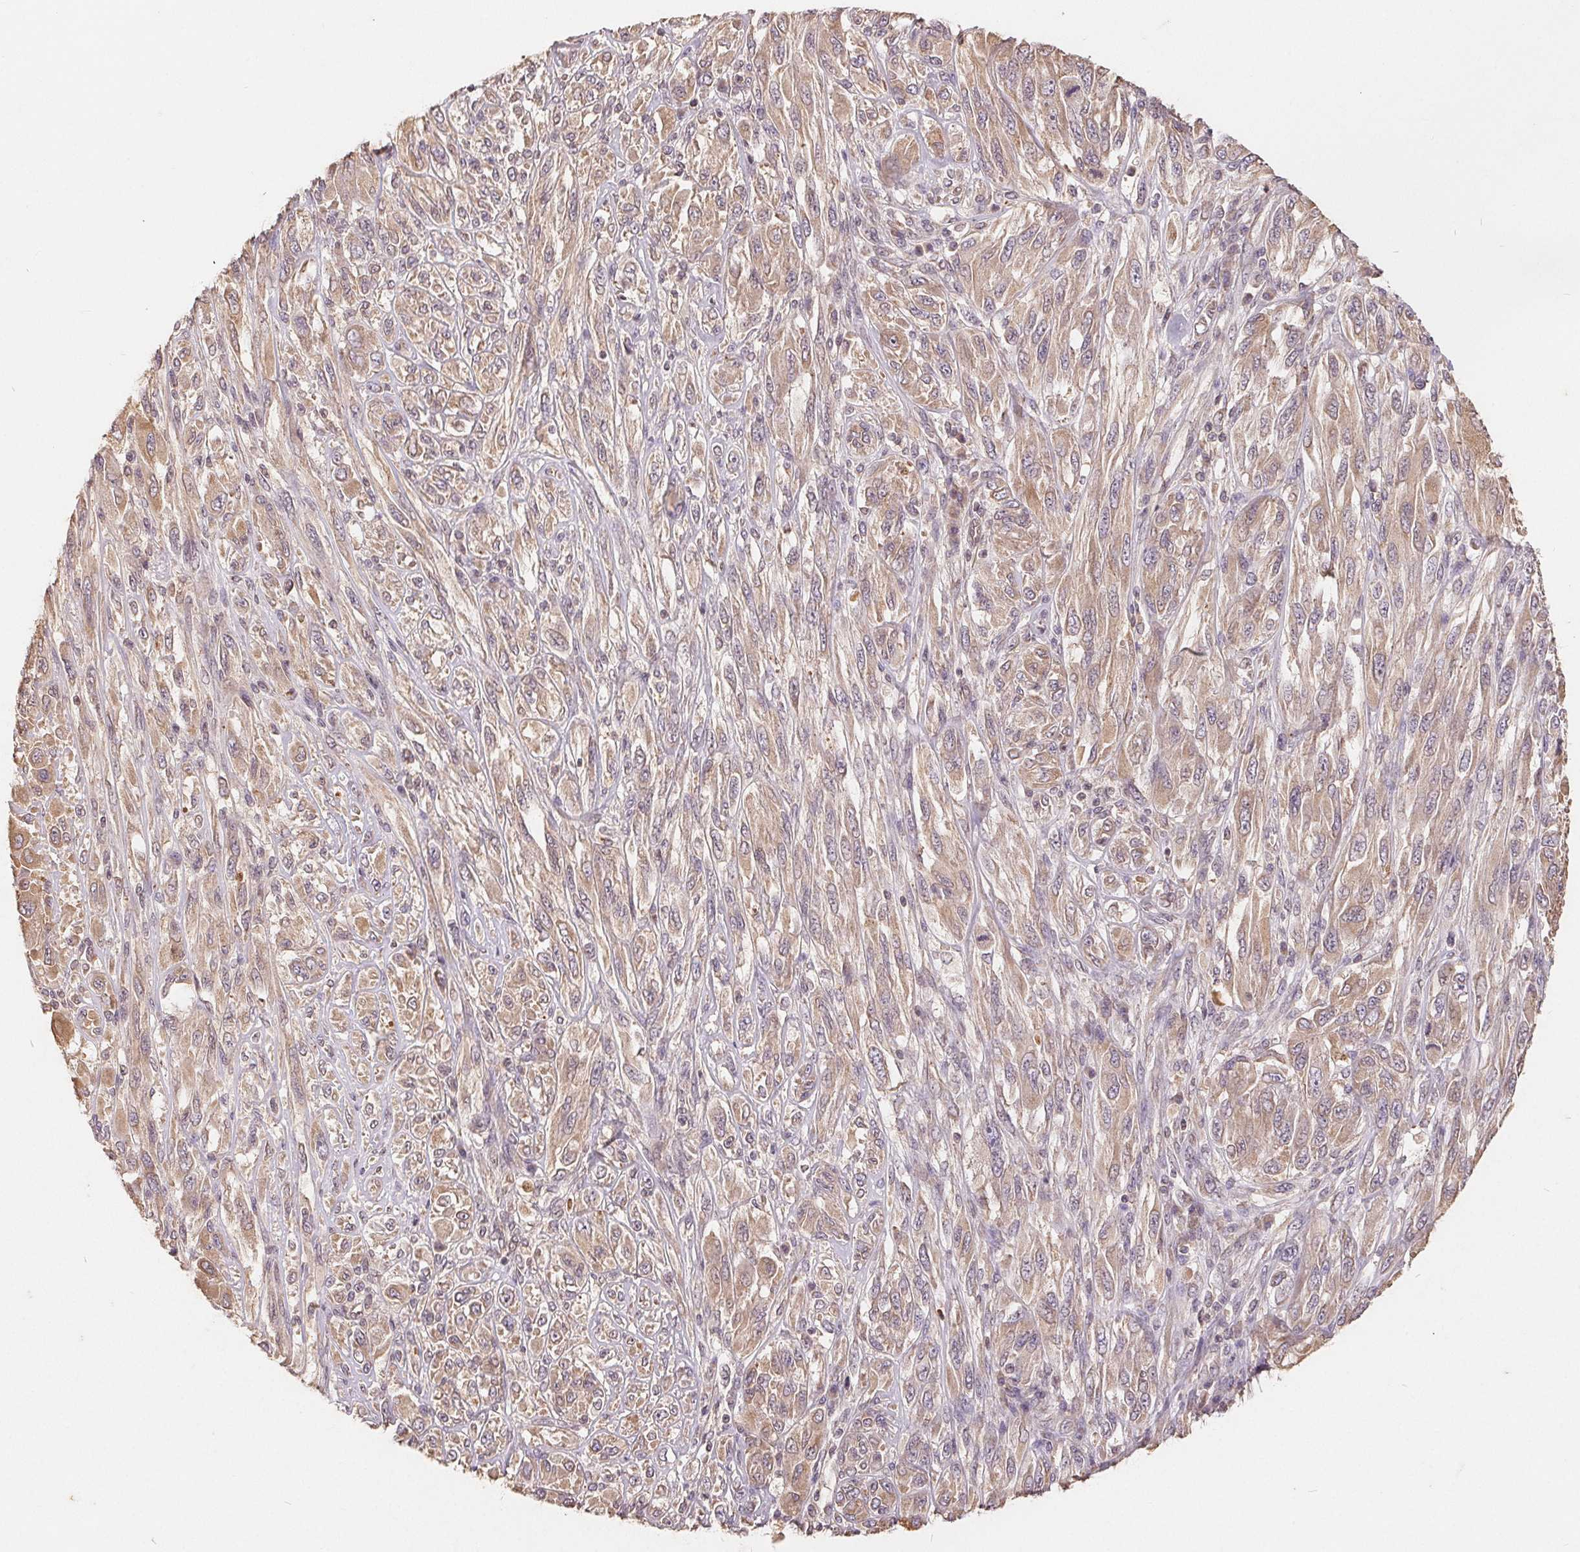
{"staining": {"intensity": "weak", "quantity": ">75%", "location": "cytoplasmic/membranous"}, "tissue": "melanoma", "cell_type": "Tumor cells", "image_type": "cancer", "snomed": [{"axis": "morphology", "description": "Malignant melanoma, NOS"}, {"axis": "topography", "description": "Skin"}], "caption": "Immunohistochemical staining of melanoma exhibits low levels of weak cytoplasmic/membranous protein expression in approximately >75% of tumor cells.", "gene": "CDIPT", "patient": {"sex": "female", "age": 91}}